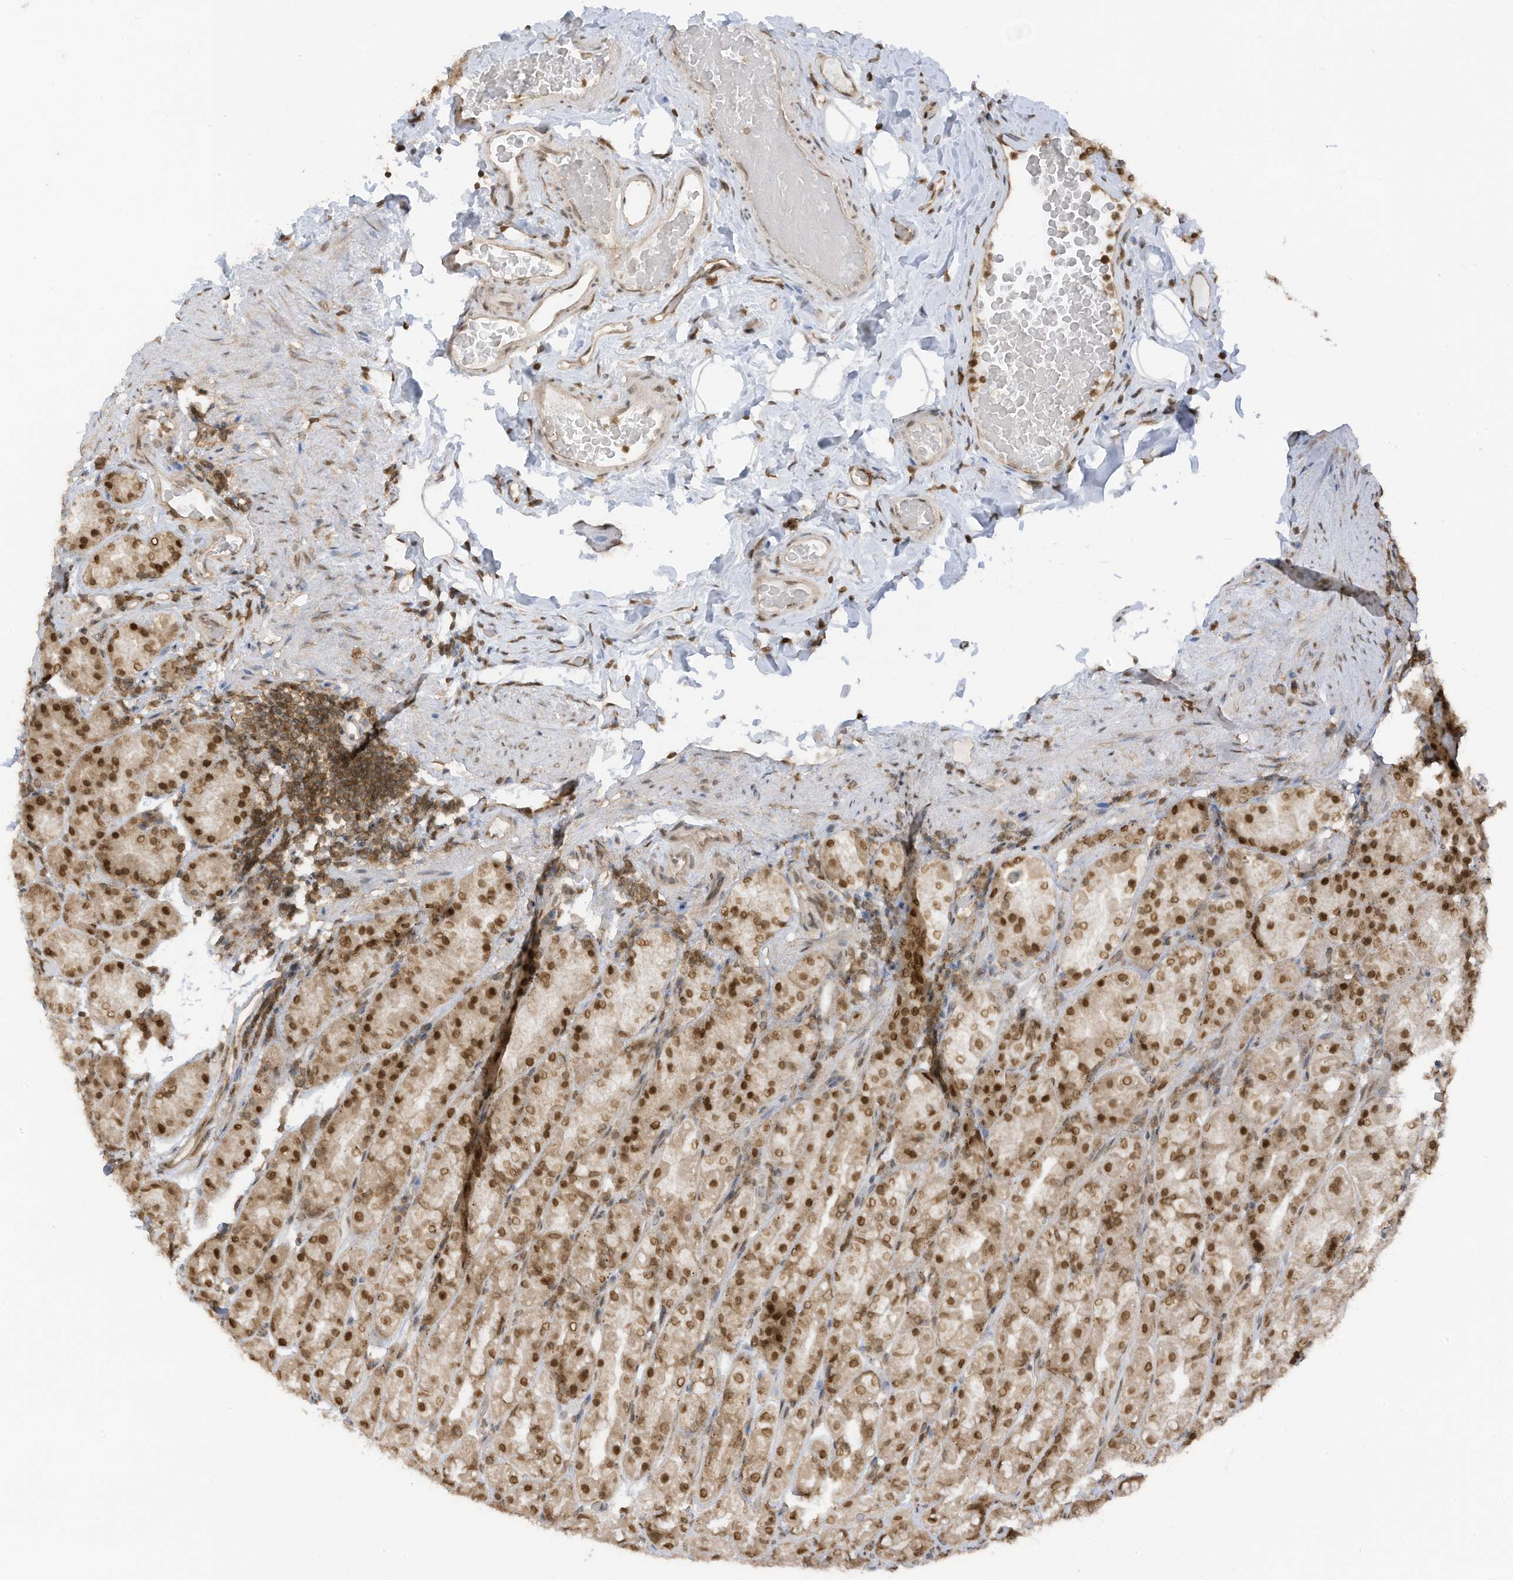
{"staining": {"intensity": "strong", "quantity": "25%-75%", "location": "nuclear"}, "tissue": "stomach", "cell_type": "Glandular cells", "image_type": "normal", "snomed": [{"axis": "morphology", "description": "Normal tissue, NOS"}, {"axis": "topography", "description": "Stomach, upper"}], "caption": "A high-resolution photomicrograph shows immunohistochemistry (IHC) staining of benign stomach, which reveals strong nuclear positivity in about 25%-75% of glandular cells. (Brightfield microscopy of DAB IHC at high magnification).", "gene": "KPNB1", "patient": {"sex": "male", "age": 68}}